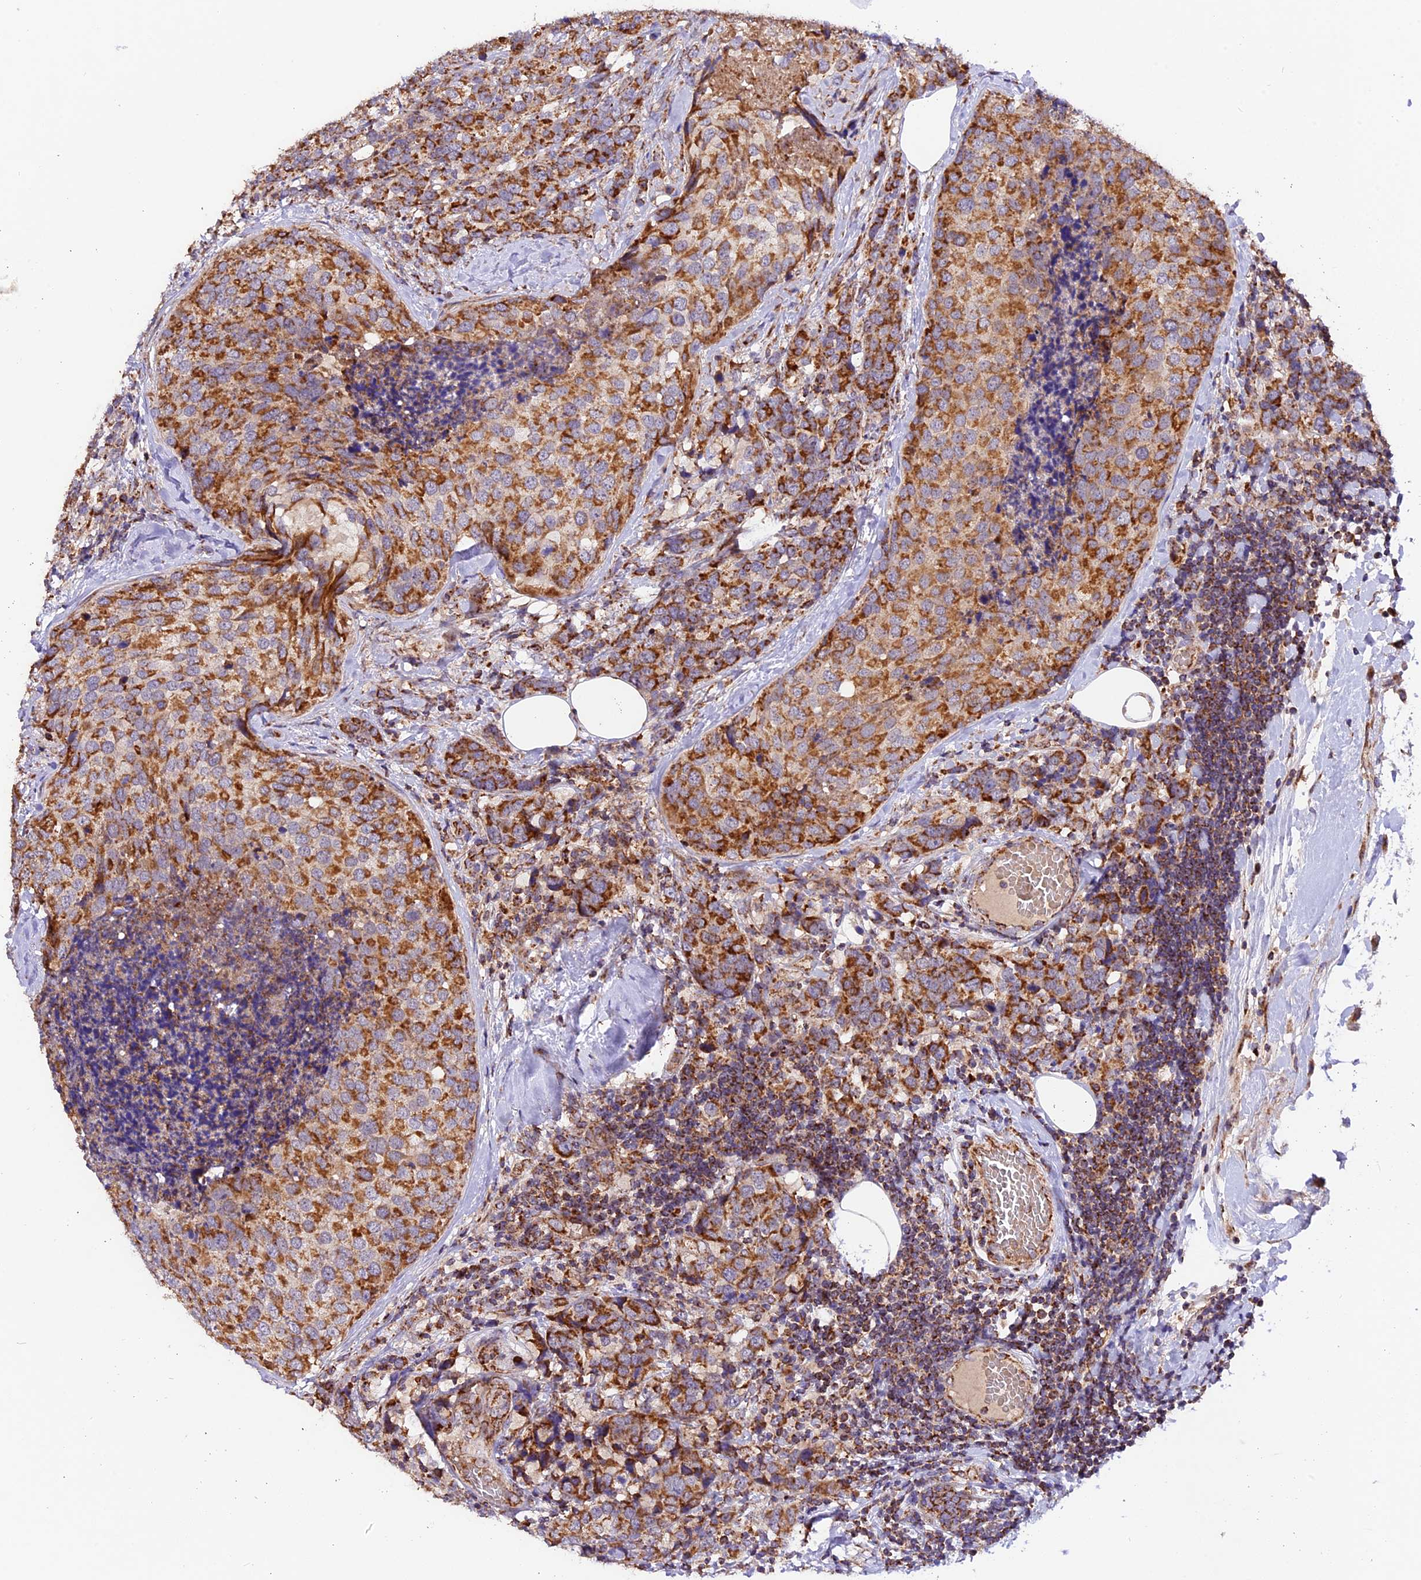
{"staining": {"intensity": "strong", "quantity": ">75%", "location": "cytoplasmic/membranous"}, "tissue": "breast cancer", "cell_type": "Tumor cells", "image_type": "cancer", "snomed": [{"axis": "morphology", "description": "Lobular carcinoma"}, {"axis": "topography", "description": "Breast"}], "caption": "This histopathology image exhibits lobular carcinoma (breast) stained with IHC to label a protein in brown. The cytoplasmic/membranous of tumor cells show strong positivity for the protein. Nuclei are counter-stained blue.", "gene": "NDUFA8", "patient": {"sex": "female", "age": 59}}